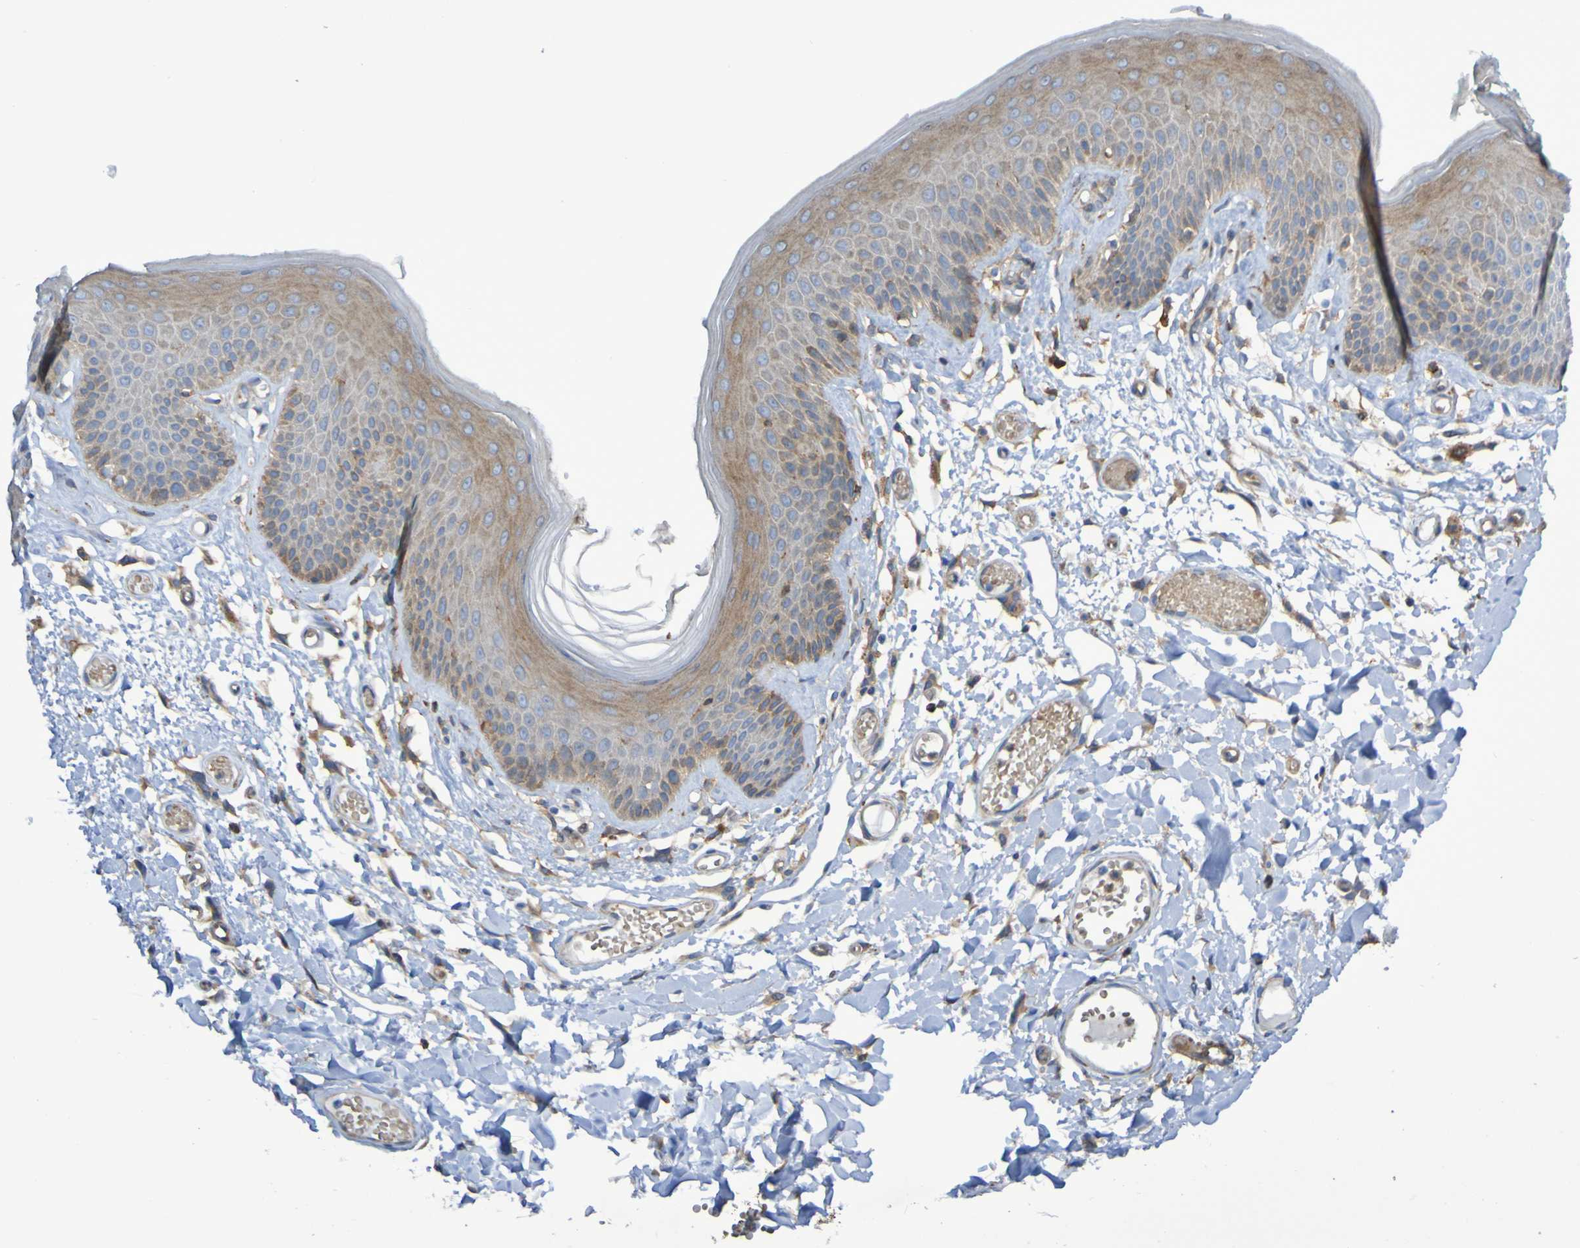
{"staining": {"intensity": "moderate", "quantity": ">75%", "location": "cytoplasmic/membranous"}, "tissue": "skin", "cell_type": "Epidermal cells", "image_type": "normal", "snomed": [{"axis": "morphology", "description": "Normal tissue, NOS"}, {"axis": "topography", "description": "Vulva"}], "caption": "This micrograph shows IHC staining of benign skin, with medium moderate cytoplasmic/membranous positivity in about >75% of epidermal cells.", "gene": "SCRG1", "patient": {"sex": "female", "age": 73}}